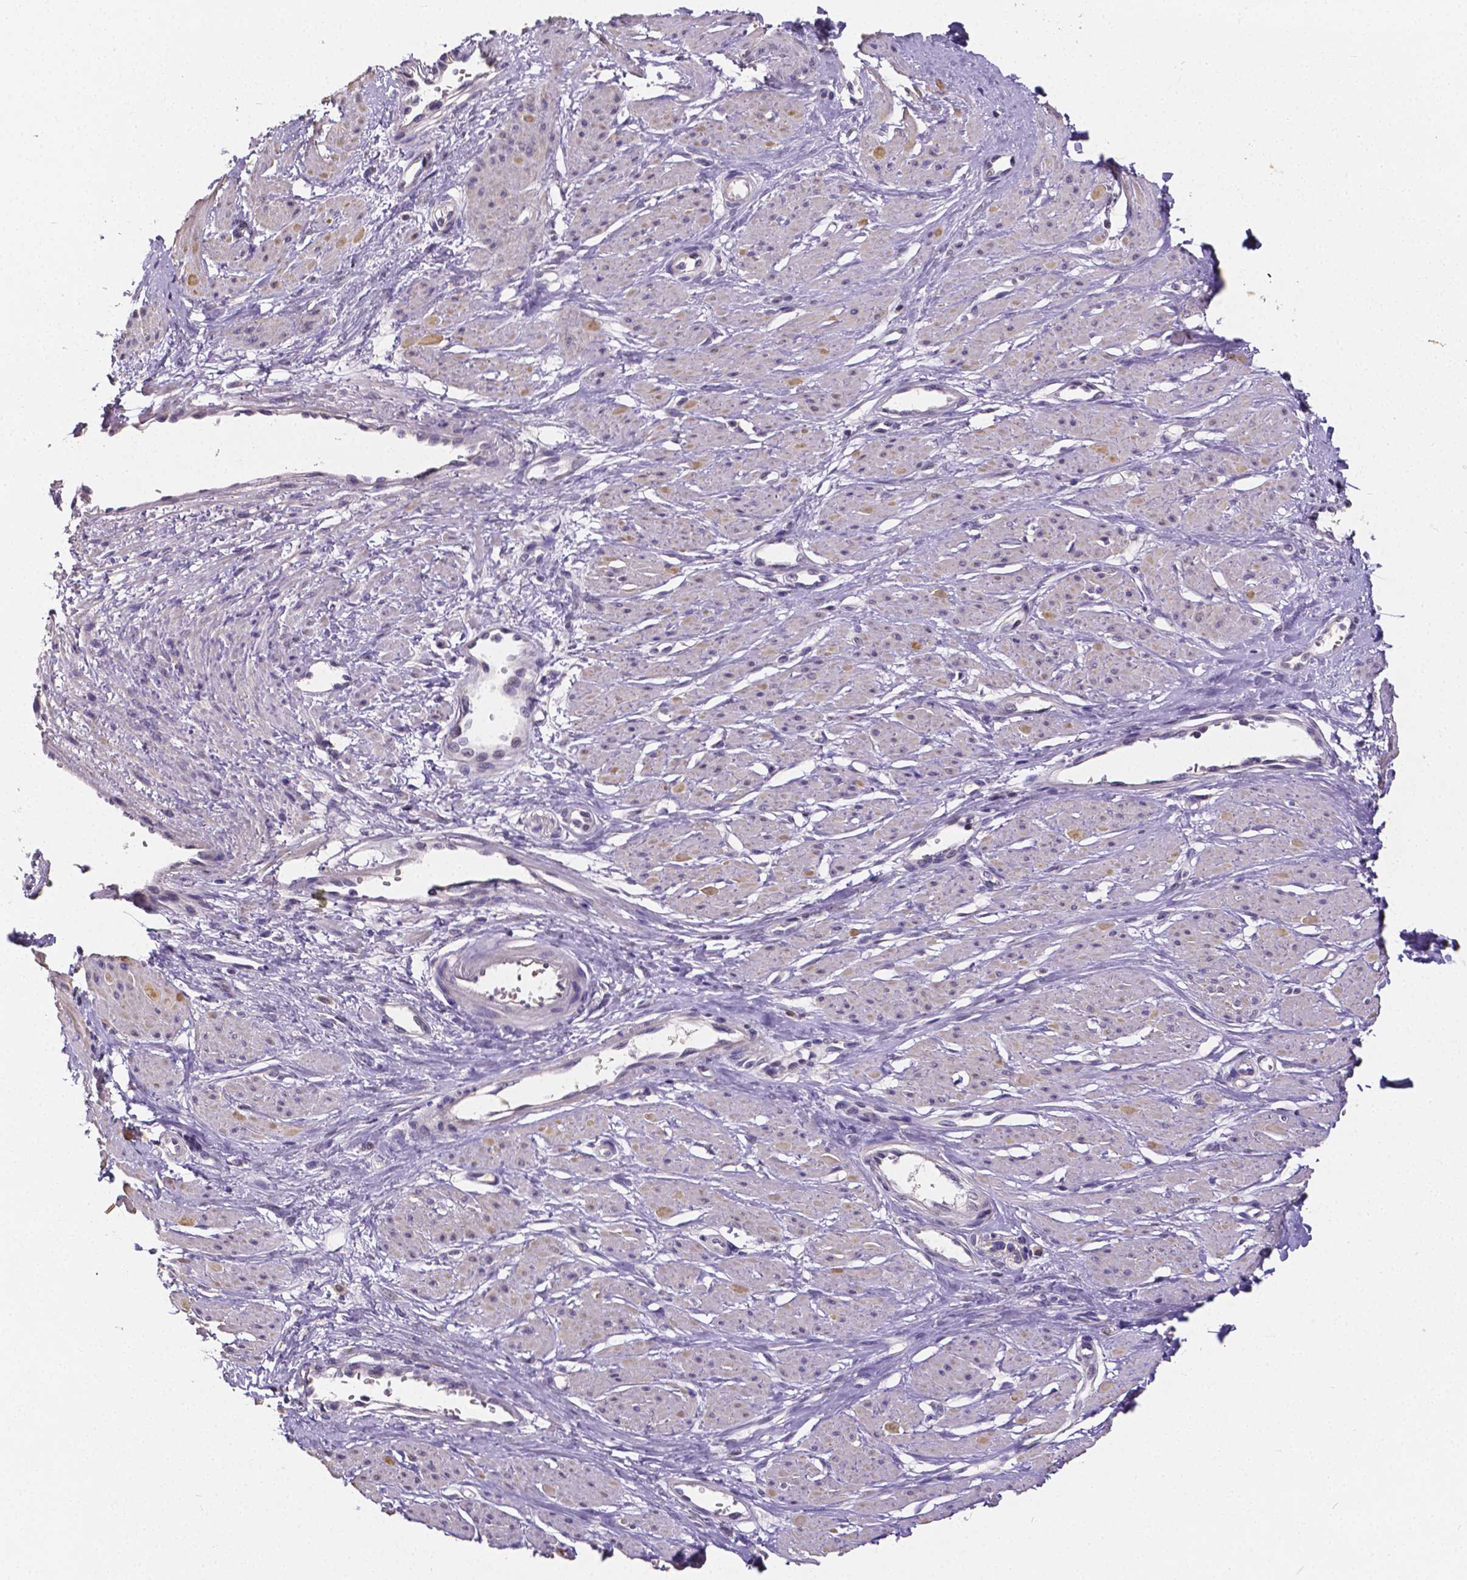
{"staining": {"intensity": "negative", "quantity": "none", "location": "none"}, "tissue": "smooth muscle", "cell_type": "Smooth muscle cells", "image_type": "normal", "snomed": [{"axis": "morphology", "description": "Normal tissue, NOS"}, {"axis": "topography", "description": "Smooth muscle"}, {"axis": "topography", "description": "Uterus"}], "caption": "DAB (3,3'-diaminobenzidine) immunohistochemical staining of benign smooth muscle reveals no significant positivity in smooth muscle cells.", "gene": "CTNNA2", "patient": {"sex": "female", "age": 39}}